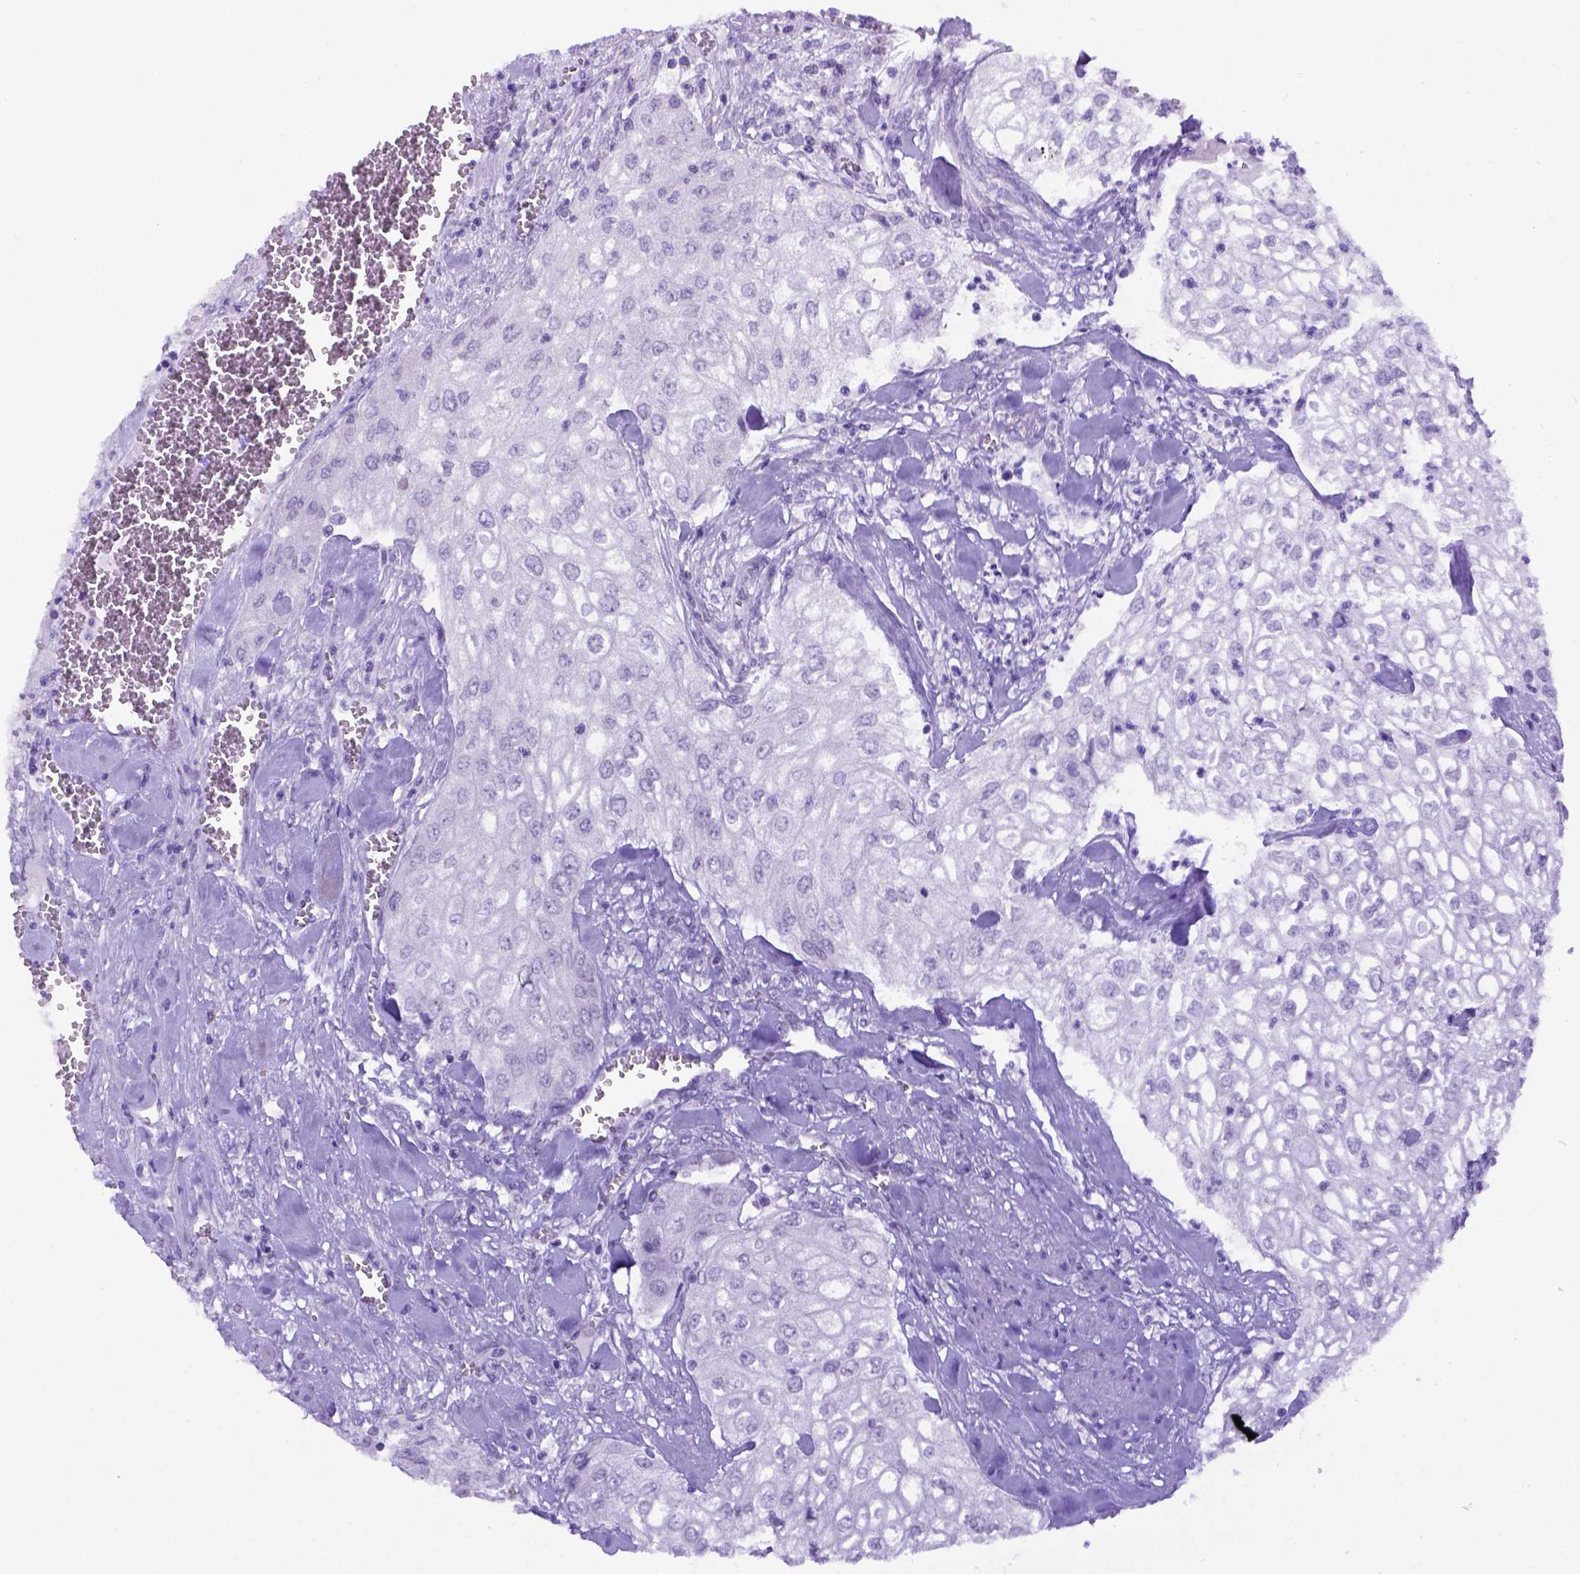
{"staining": {"intensity": "negative", "quantity": "none", "location": "none"}, "tissue": "urothelial cancer", "cell_type": "Tumor cells", "image_type": "cancer", "snomed": [{"axis": "morphology", "description": "Urothelial carcinoma, High grade"}, {"axis": "topography", "description": "Urinary bladder"}], "caption": "Tumor cells are negative for protein expression in human urothelial cancer.", "gene": "FOXI1", "patient": {"sex": "male", "age": 62}}